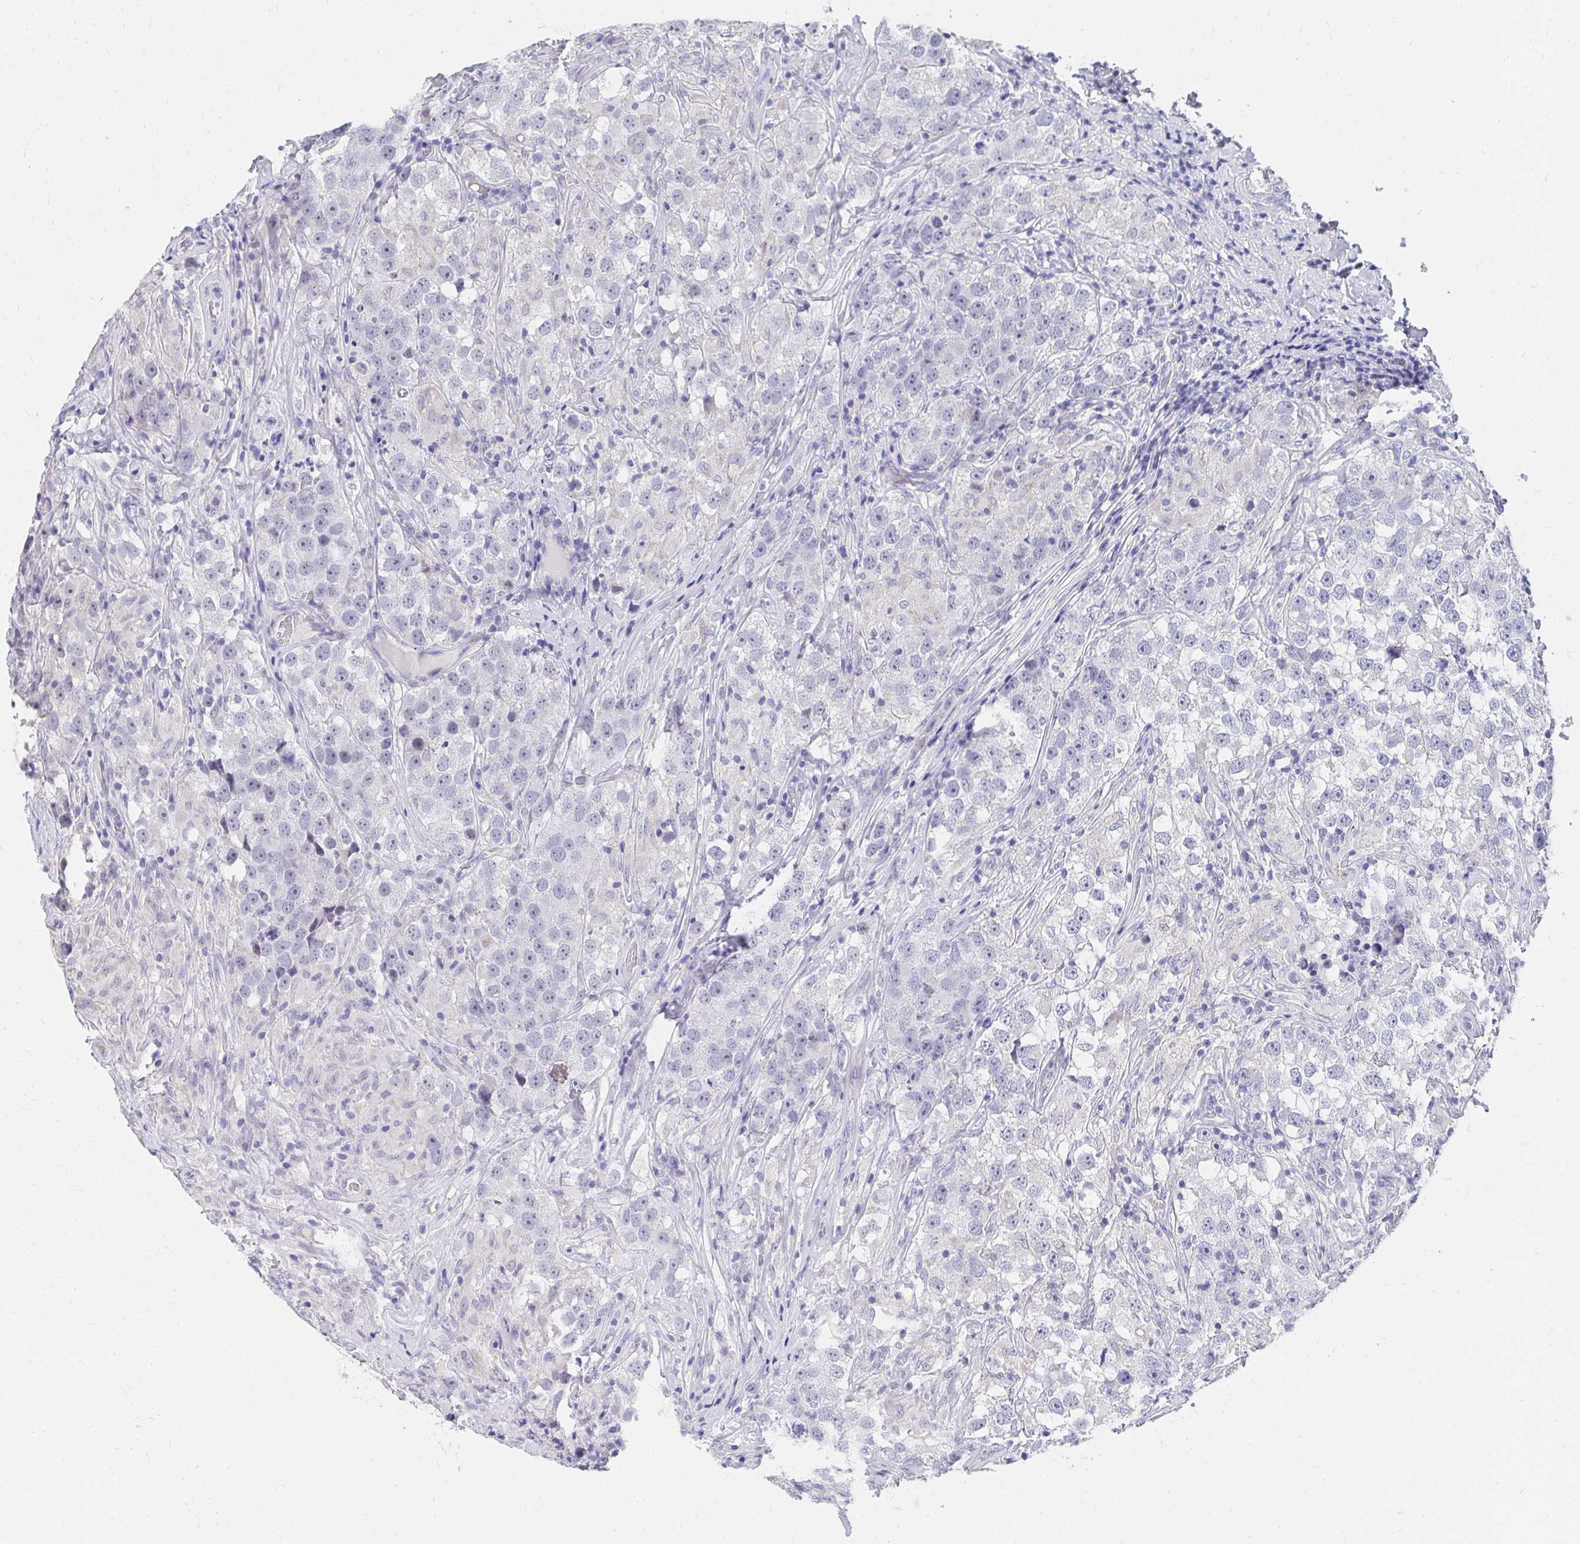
{"staining": {"intensity": "negative", "quantity": "none", "location": "none"}, "tissue": "testis cancer", "cell_type": "Tumor cells", "image_type": "cancer", "snomed": [{"axis": "morphology", "description": "Seminoma, NOS"}, {"axis": "topography", "description": "Testis"}], "caption": "IHC of testis cancer (seminoma) exhibits no positivity in tumor cells.", "gene": "TMPRSS2", "patient": {"sex": "male", "age": 46}}